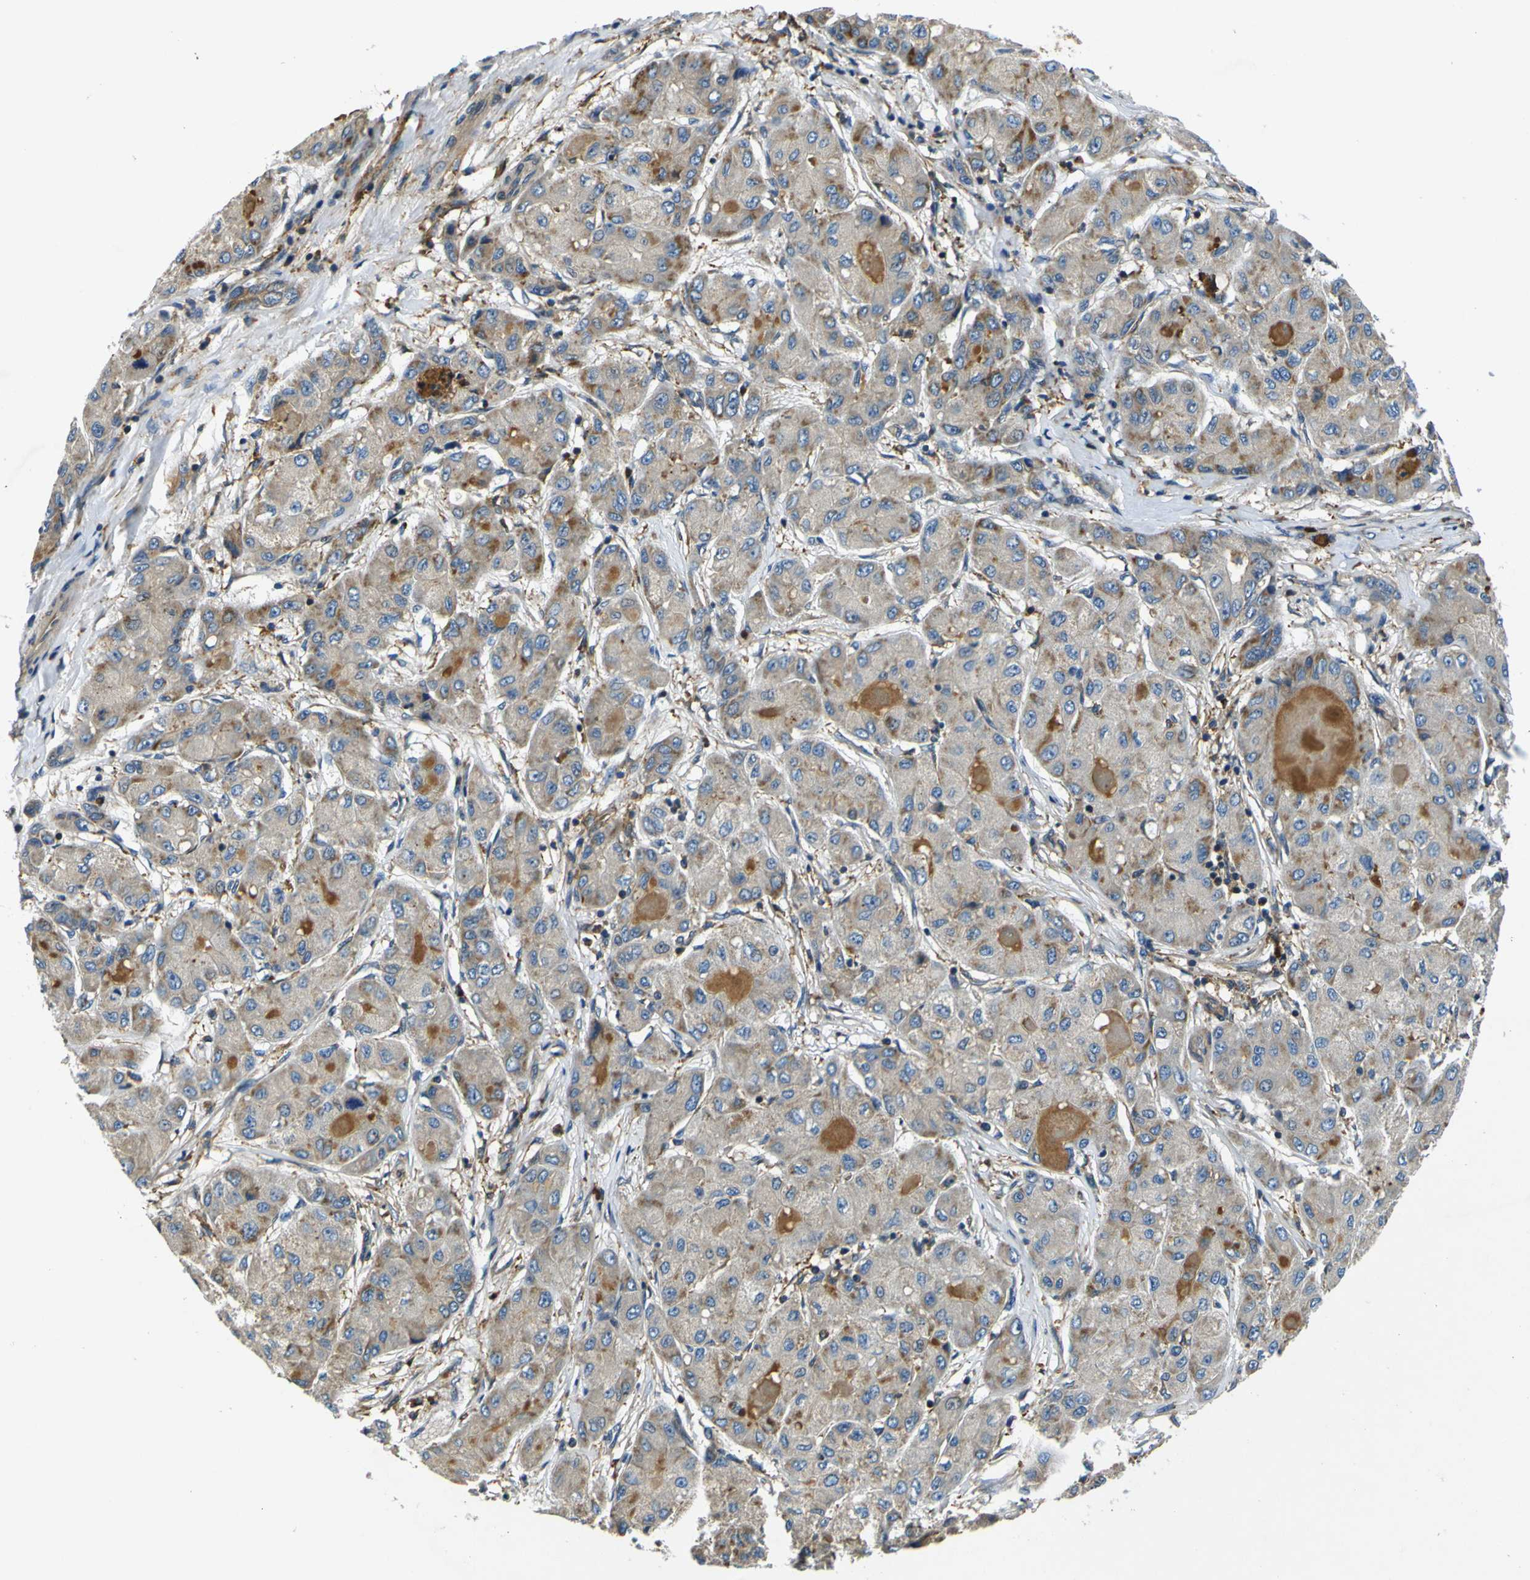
{"staining": {"intensity": "moderate", "quantity": "<25%", "location": "cytoplasmic/membranous"}, "tissue": "liver cancer", "cell_type": "Tumor cells", "image_type": "cancer", "snomed": [{"axis": "morphology", "description": "Carcinoma, Hepatocellular, NOS"}, {"axis": "topography", "description": "Liver"}], "caption": "A low amount of moderate cytoplasmic/membranous staining is present in about <25% of tumor cells in hepatocellular carcinoma (liver) tissue. (Stains: DAB (3,3'-diaminobenzidine) in brown, nuclei in blue, Microscopy: brightfield microscopy at high magnification).", "gene": "RAB1B", "patient": {"sex": "male", "age": 80}}